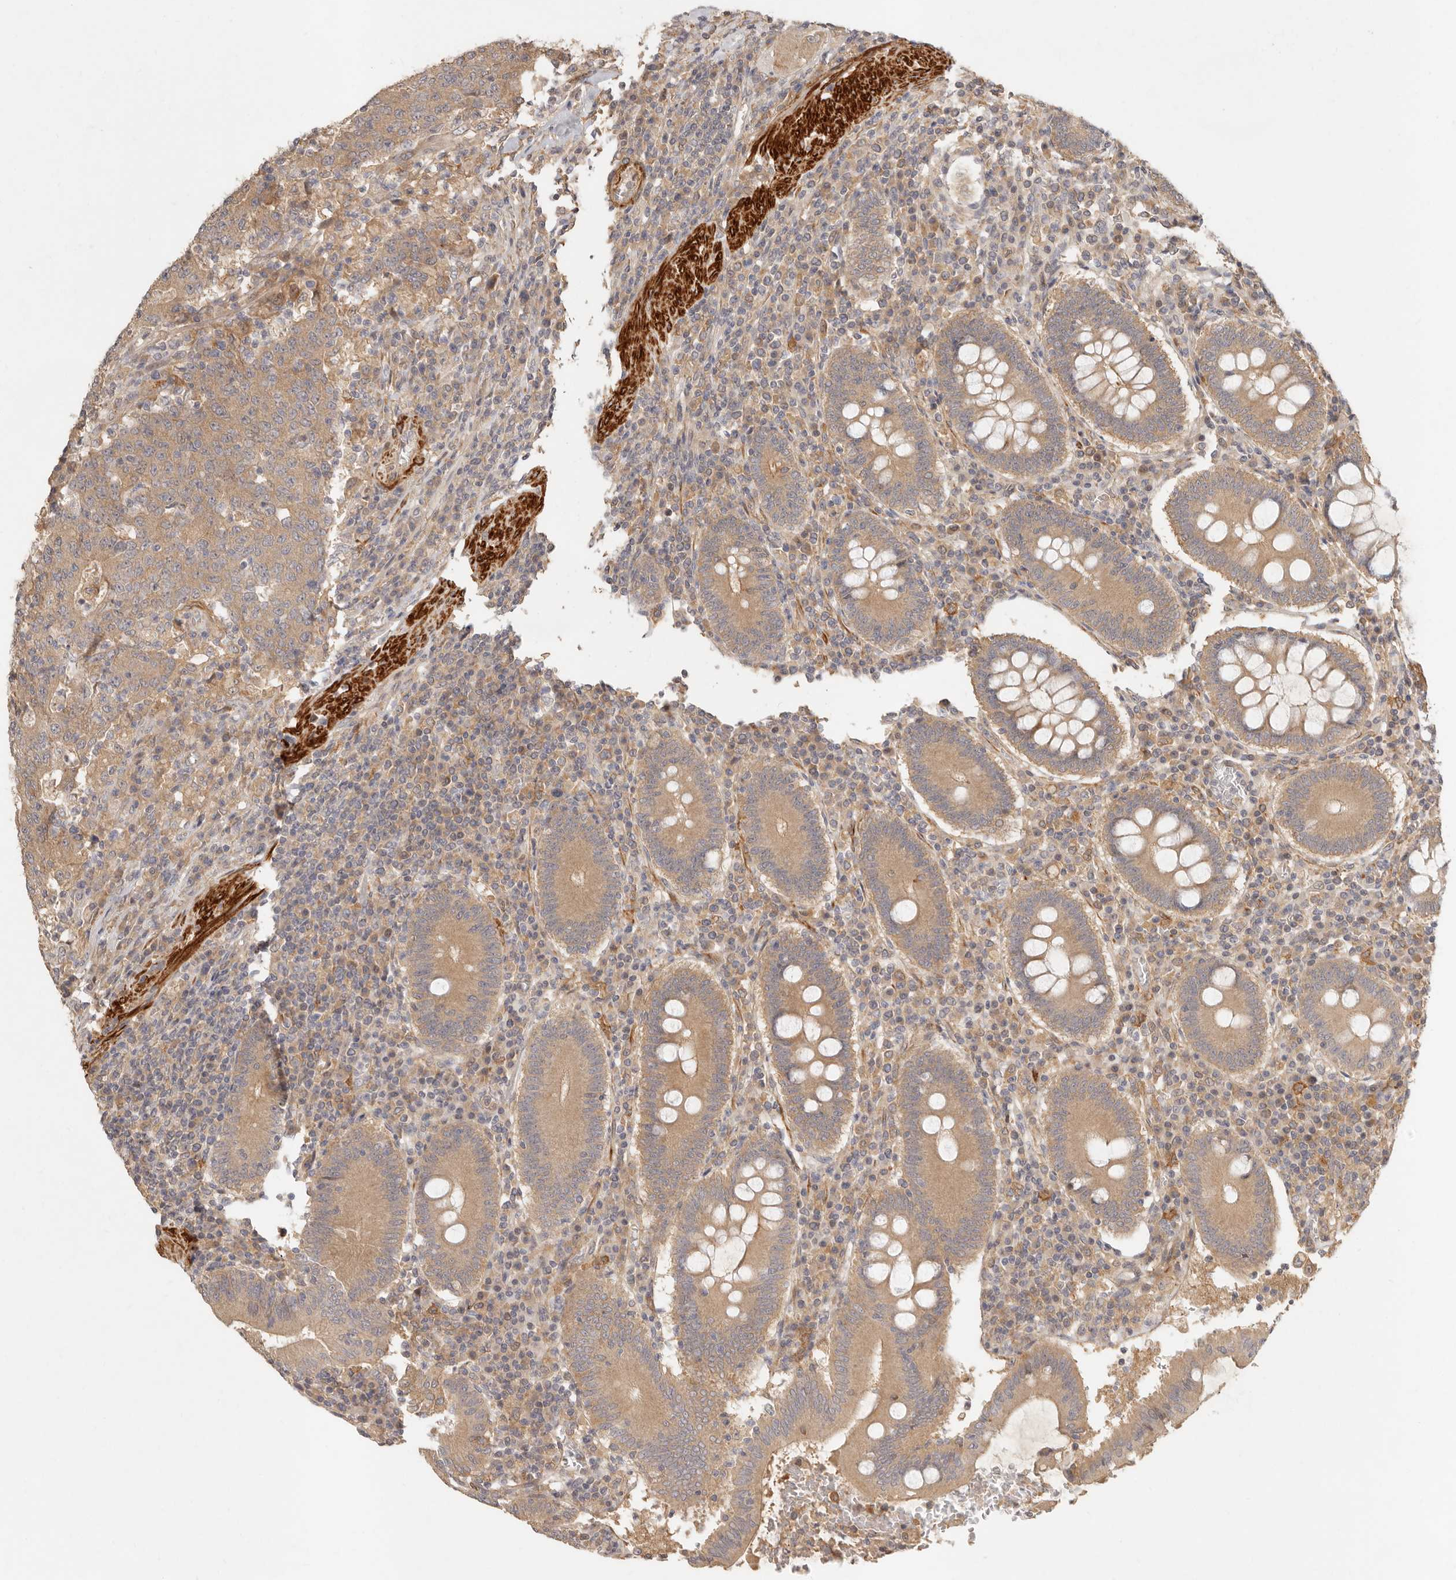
{"staining": {"intensity": "moderate", "quantity": ">75%", "location": "cytoplasmic/membranous"}, "tissue": "colorectal cancer", "cell_type": "Tumor cells", "image_type": "cancer", "snomed": [{"axis": "morphology", "description": "Adenocarcinoma, NOS"}, {"axis": "topography", "description": "Colon"}], "caption": "Immunohistochemical staining of colorectal cancer (adenocarcinoma) displays medium levels of moderate cytoplasmic/membranous protein expression in approximately >75% of tumor cells. (Stains: DAB in brown, nuclei in blue, Microscopy: brightfield microscopy at high magnification).", "gene": "VIPR1", "patient": {"sex": "female", "age": 75}}